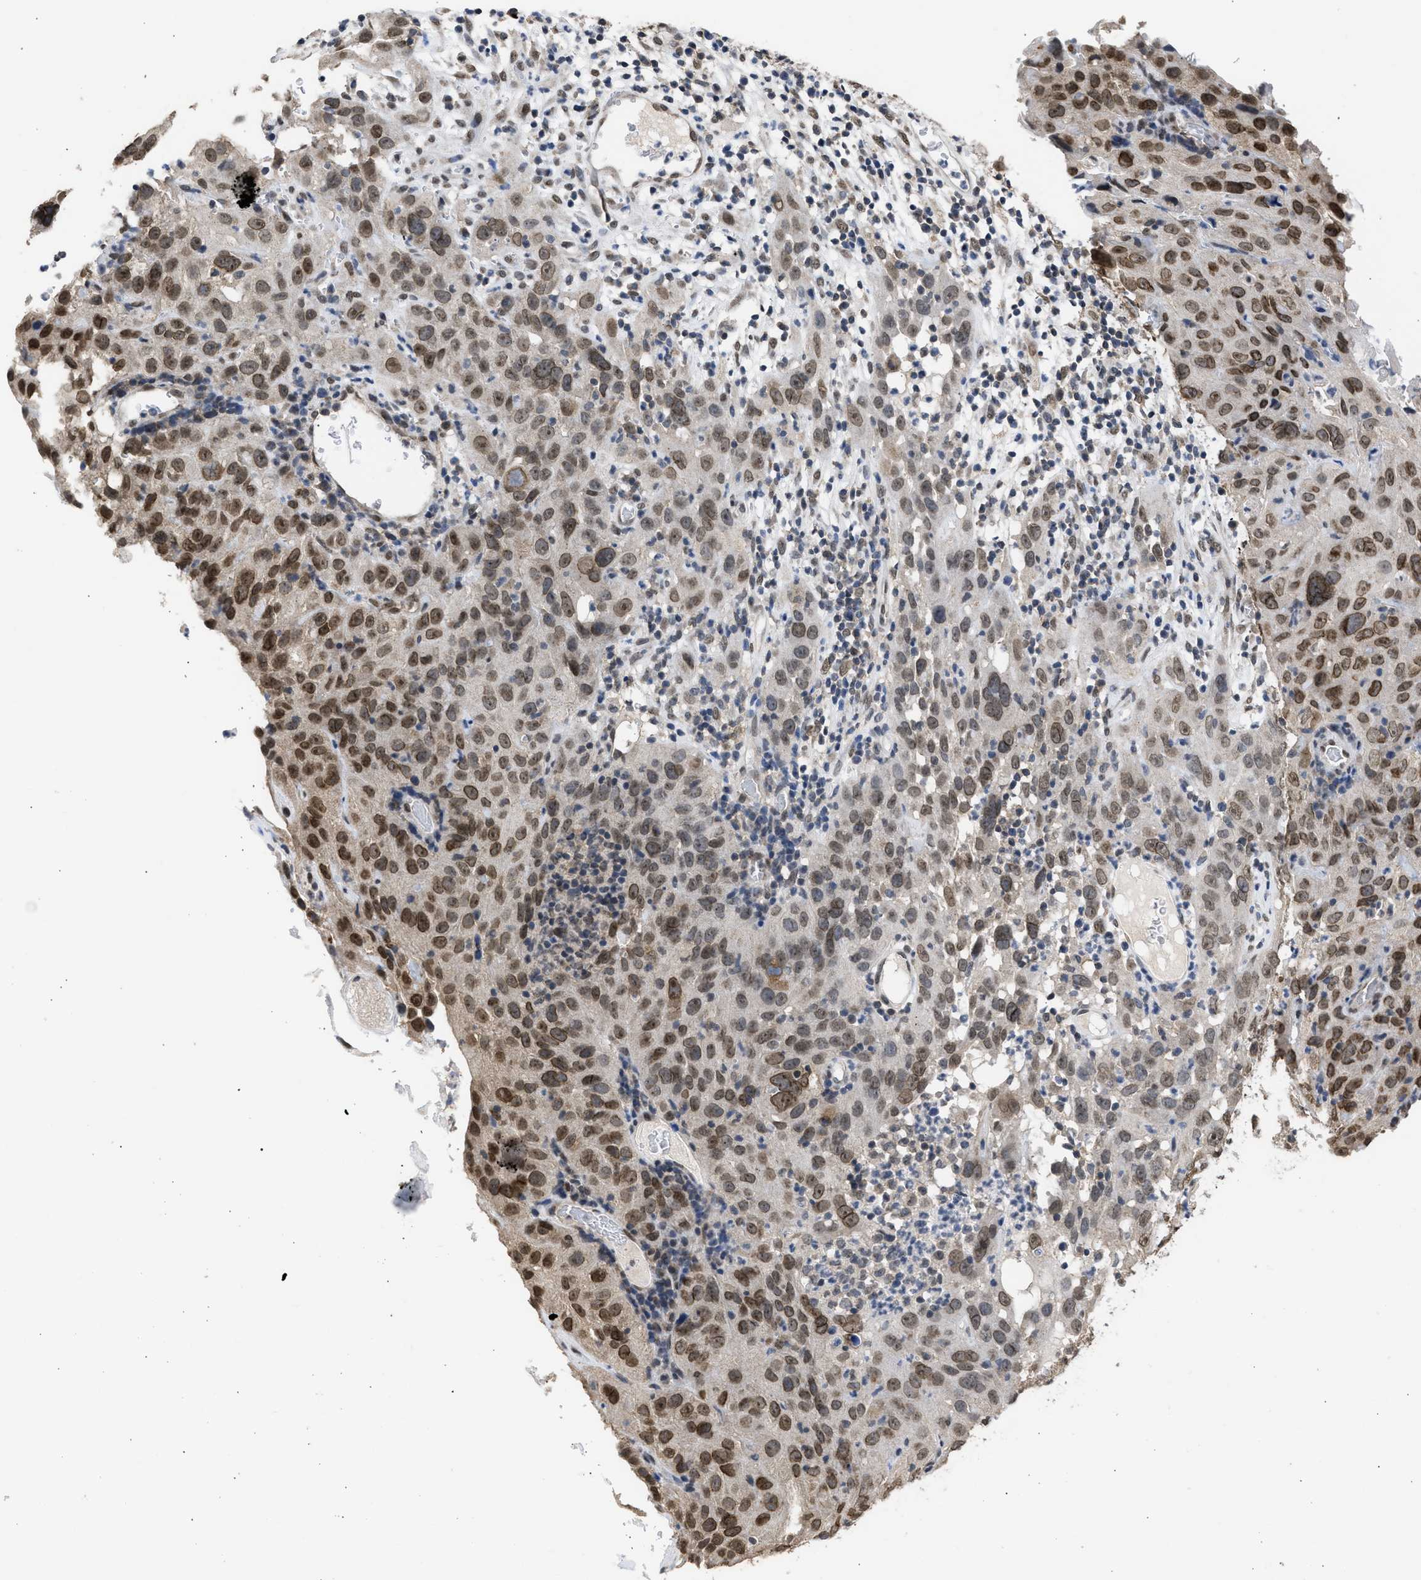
{"staining": {"intensity": "moderate", "quantity": "25%-75%", "location": "cytoplasmic/membranous,nuclear"}, "tissue": "cervical cancer", "cell_type": "Tumor cells", "image_type": "cancer", "snomed": [{"axis": "morphology", "description": "Squamous cell carcinoma, NOS"}, {"axis": "topography", "description": "Cervix"}], "caption": "The immunohistochemical stain highlights moderate cytoplasmic/membranous and nuclear positivity in tumor cells of cervical squamous cell carcinoma tissue.", "gene": "NUP35", "patient": {"sex": "female", "age": 32}}